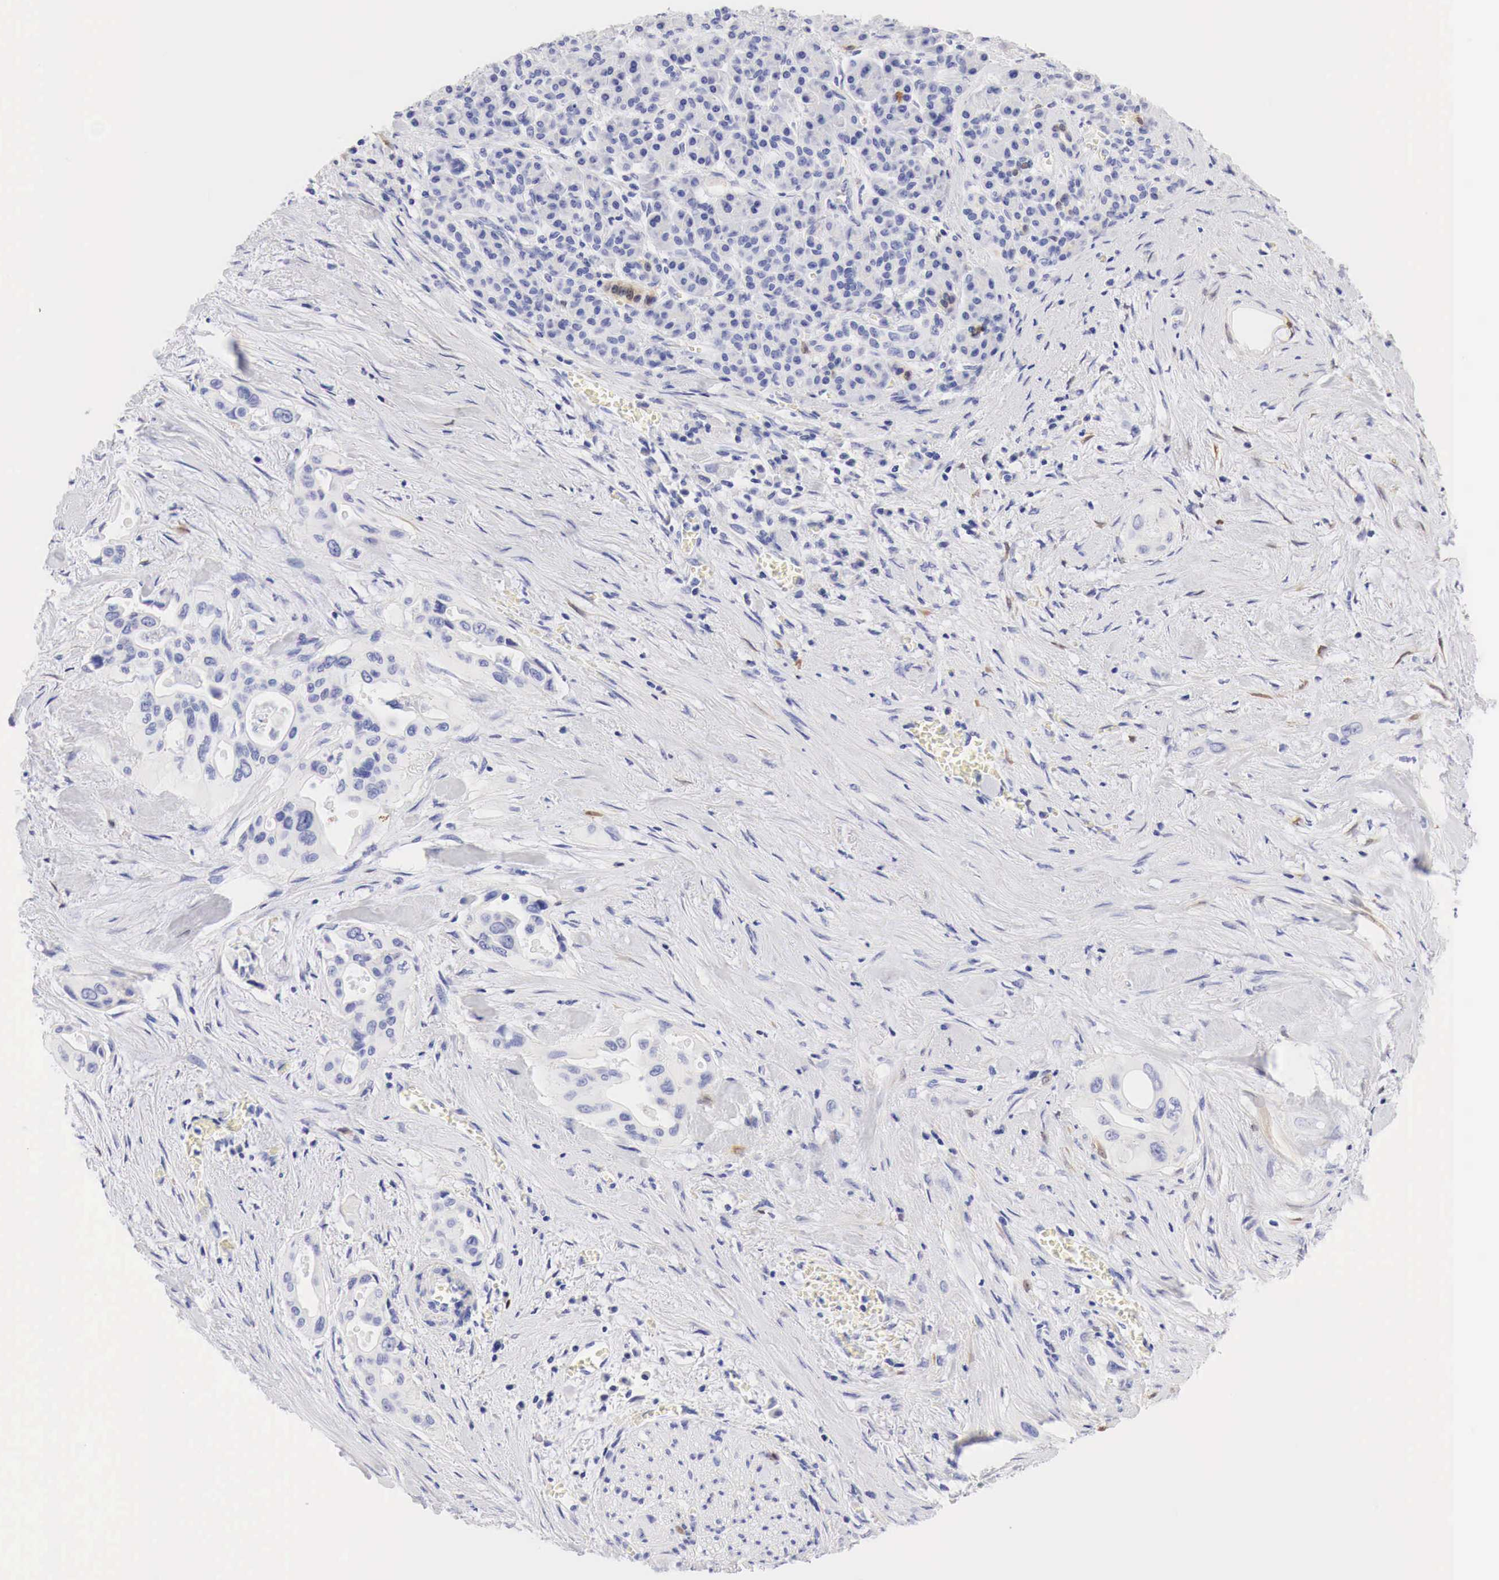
{"staining": {"intensity": "negative", "quantity": "none", "location": "none"}, "tissue": "pancreatic cancer", "cell_type": "Tumor cells", "image_type": "cancer", "snomed": [{"axis": "morphology", "description": "Adenocarcinoma, NOS"}, {"axis": "topography", "description": "Pancreas"}], "caption": "Tumor cells are negative for brown protein staining in pancreatic cancer (adenocarcinoma).", "gene": "CDKN2A", "patient": {"sex": "male", "age": 77}}